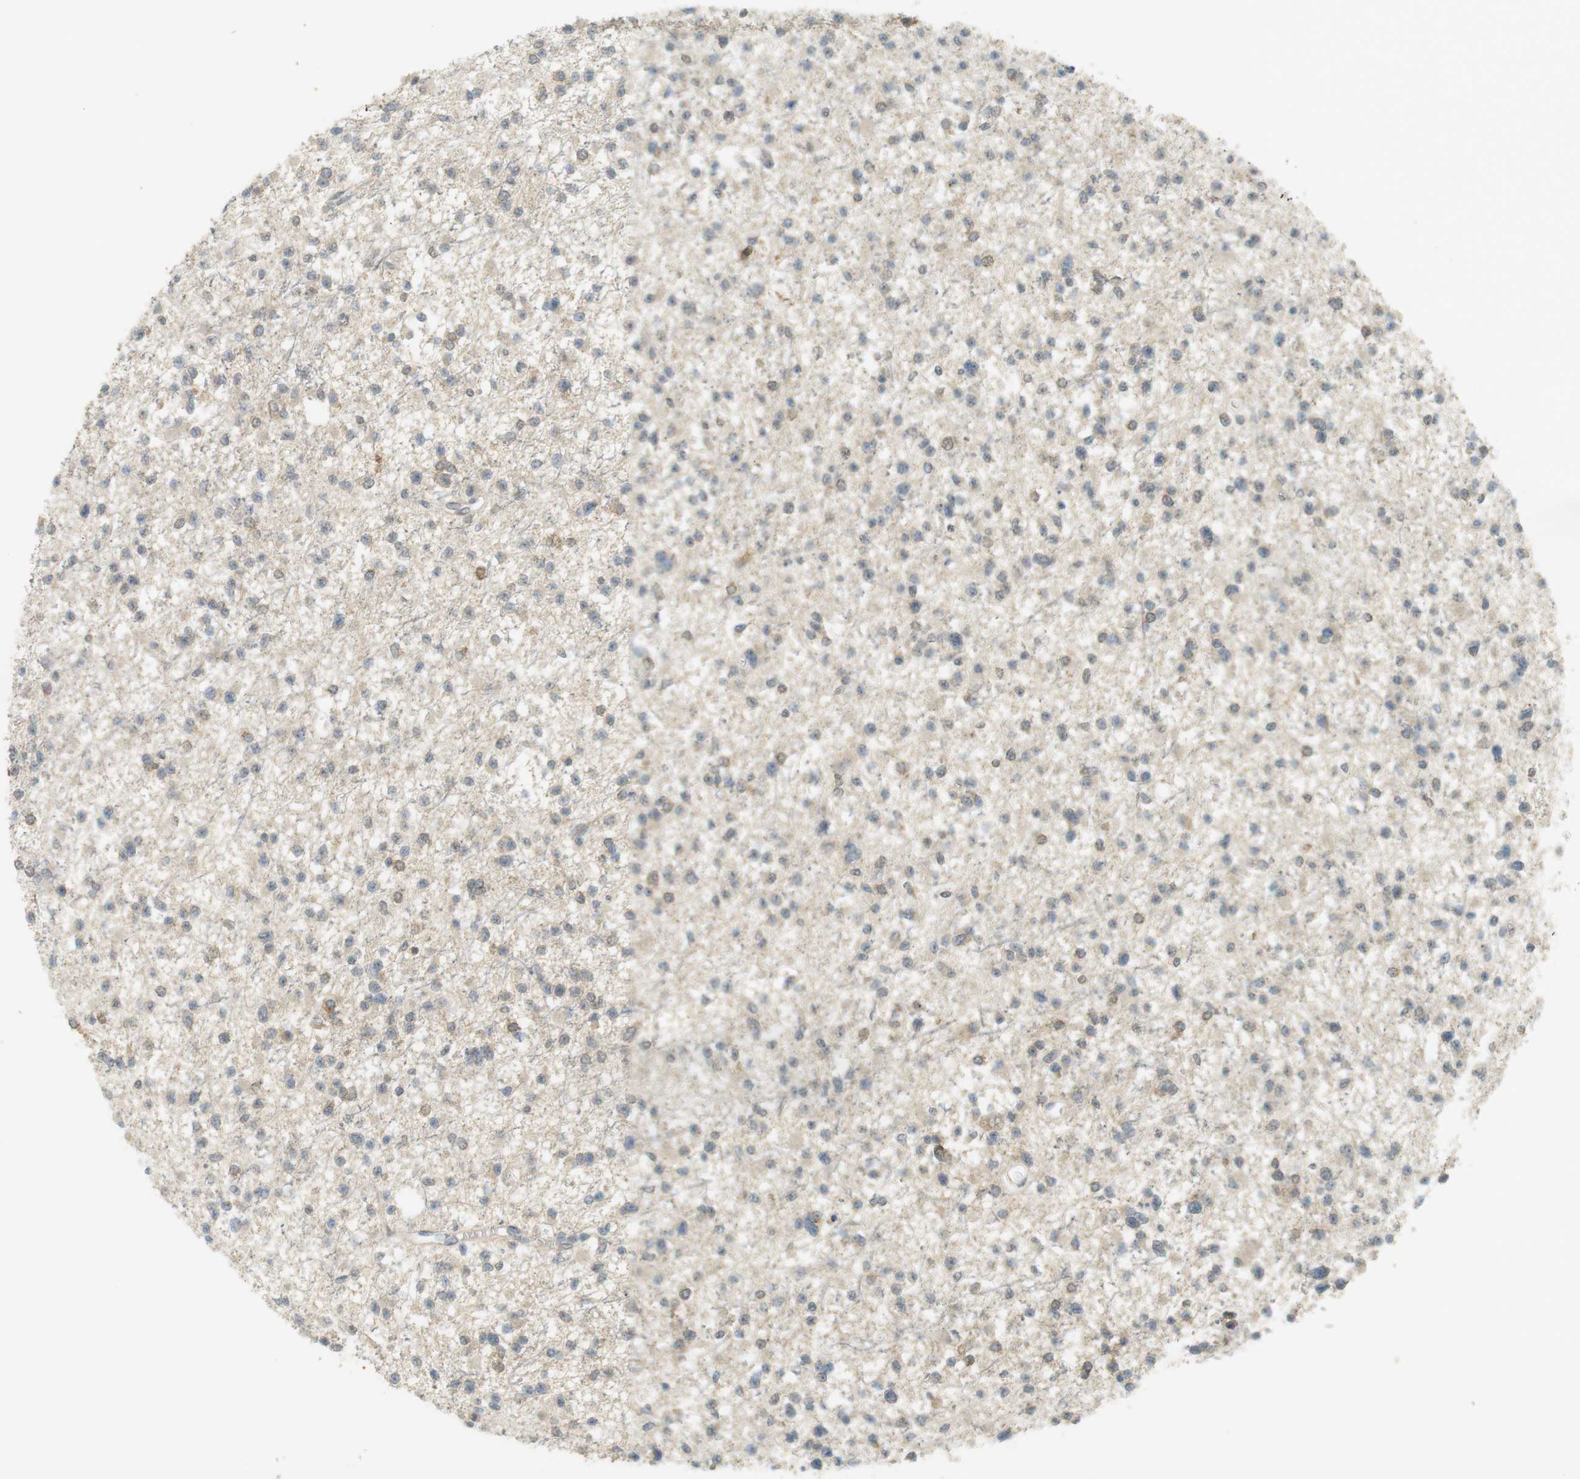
{"staining": {"intensity": "weak", "quantity": "<25%", "location": "cytoplasmic/membranous"}, "tissue": "glioma", "cell_type": "Tumor cells", "image_type": "cancer", "snomed": [{"axis": "morphology", "description": "Glioma, malignant, Low grade"}, {"axis": "topography", "description": "Brain"}], "caption": "IHC histopathology image of neoplastic tissue: human glioma stained with DAB (3,3'-diaminobenzidine) displays no significant protein staining in tumor cells. (Stains: DAB IHC with hematoxylin counter stain, Microscopy: brightfield microscopy at high magnification).", "gene": "TTK", "patient": {"sex": "female", "age": 22}}